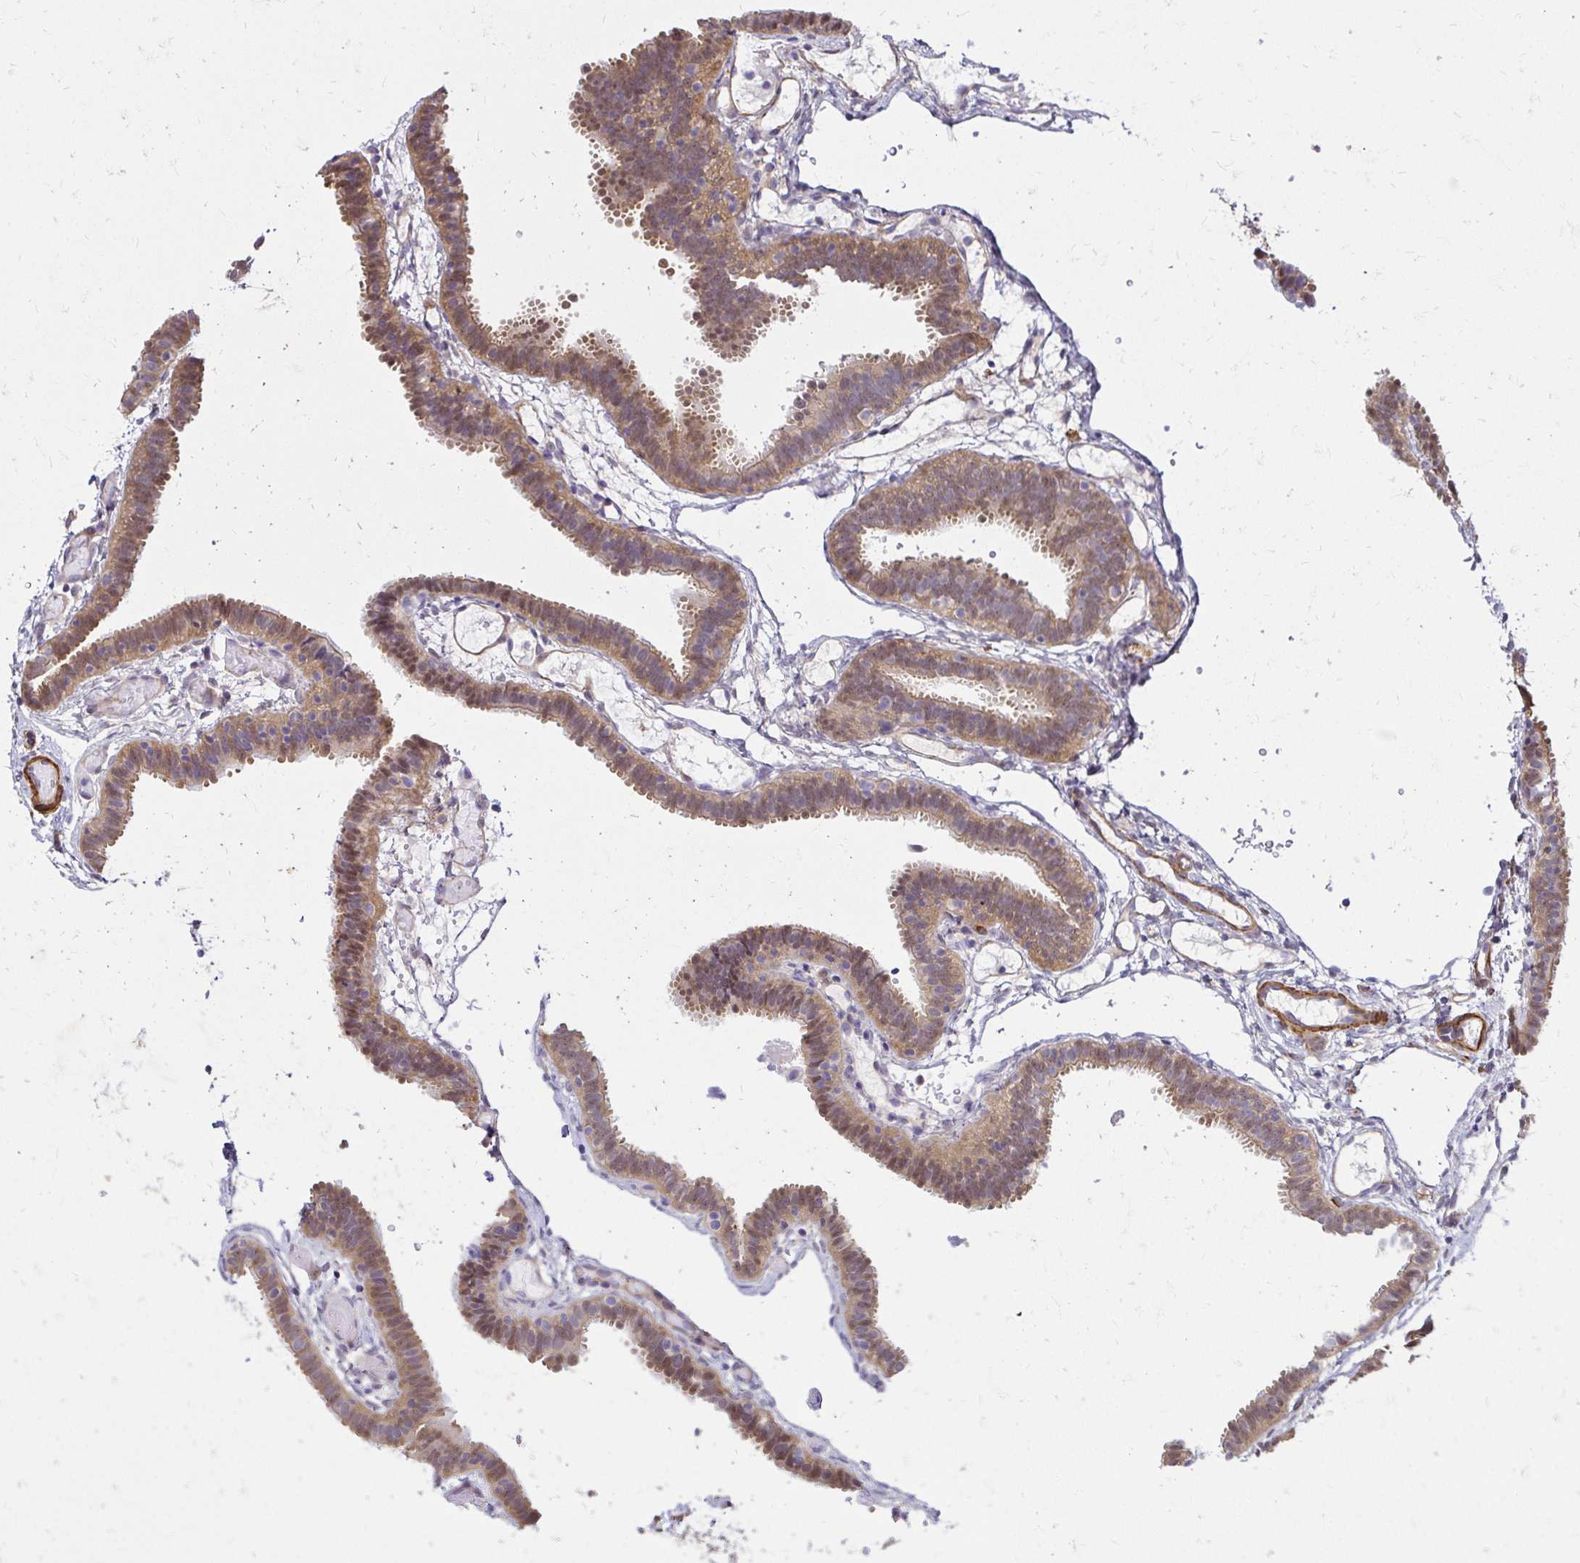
{"staining": {"intensity": "moderate", "quantity": ">75%", "location": "cytoplasmic/membranous,nuclear"}, "tissue": "fallopian tube", "cell_type": "Glandular cells", "image_type": "normal", "snomed": [{"axis": "morphology", "description": "Normal tissue, NOS"}, {"axis": "topography", "description": "Fallopian tube"}], "caption": "IHC micrograph of benign fallopian tube: human fallopian tube stained using immunohistochemistry displays medium levels of moderate protein expression localized specifically in the cytoplasmic/membranous,nuclear of glandular cells, appearing as a cytoplasmic/membranous,nuclear brown color.", "gene": "YAP1", "patient": {"sex": "female", "age": 37}}